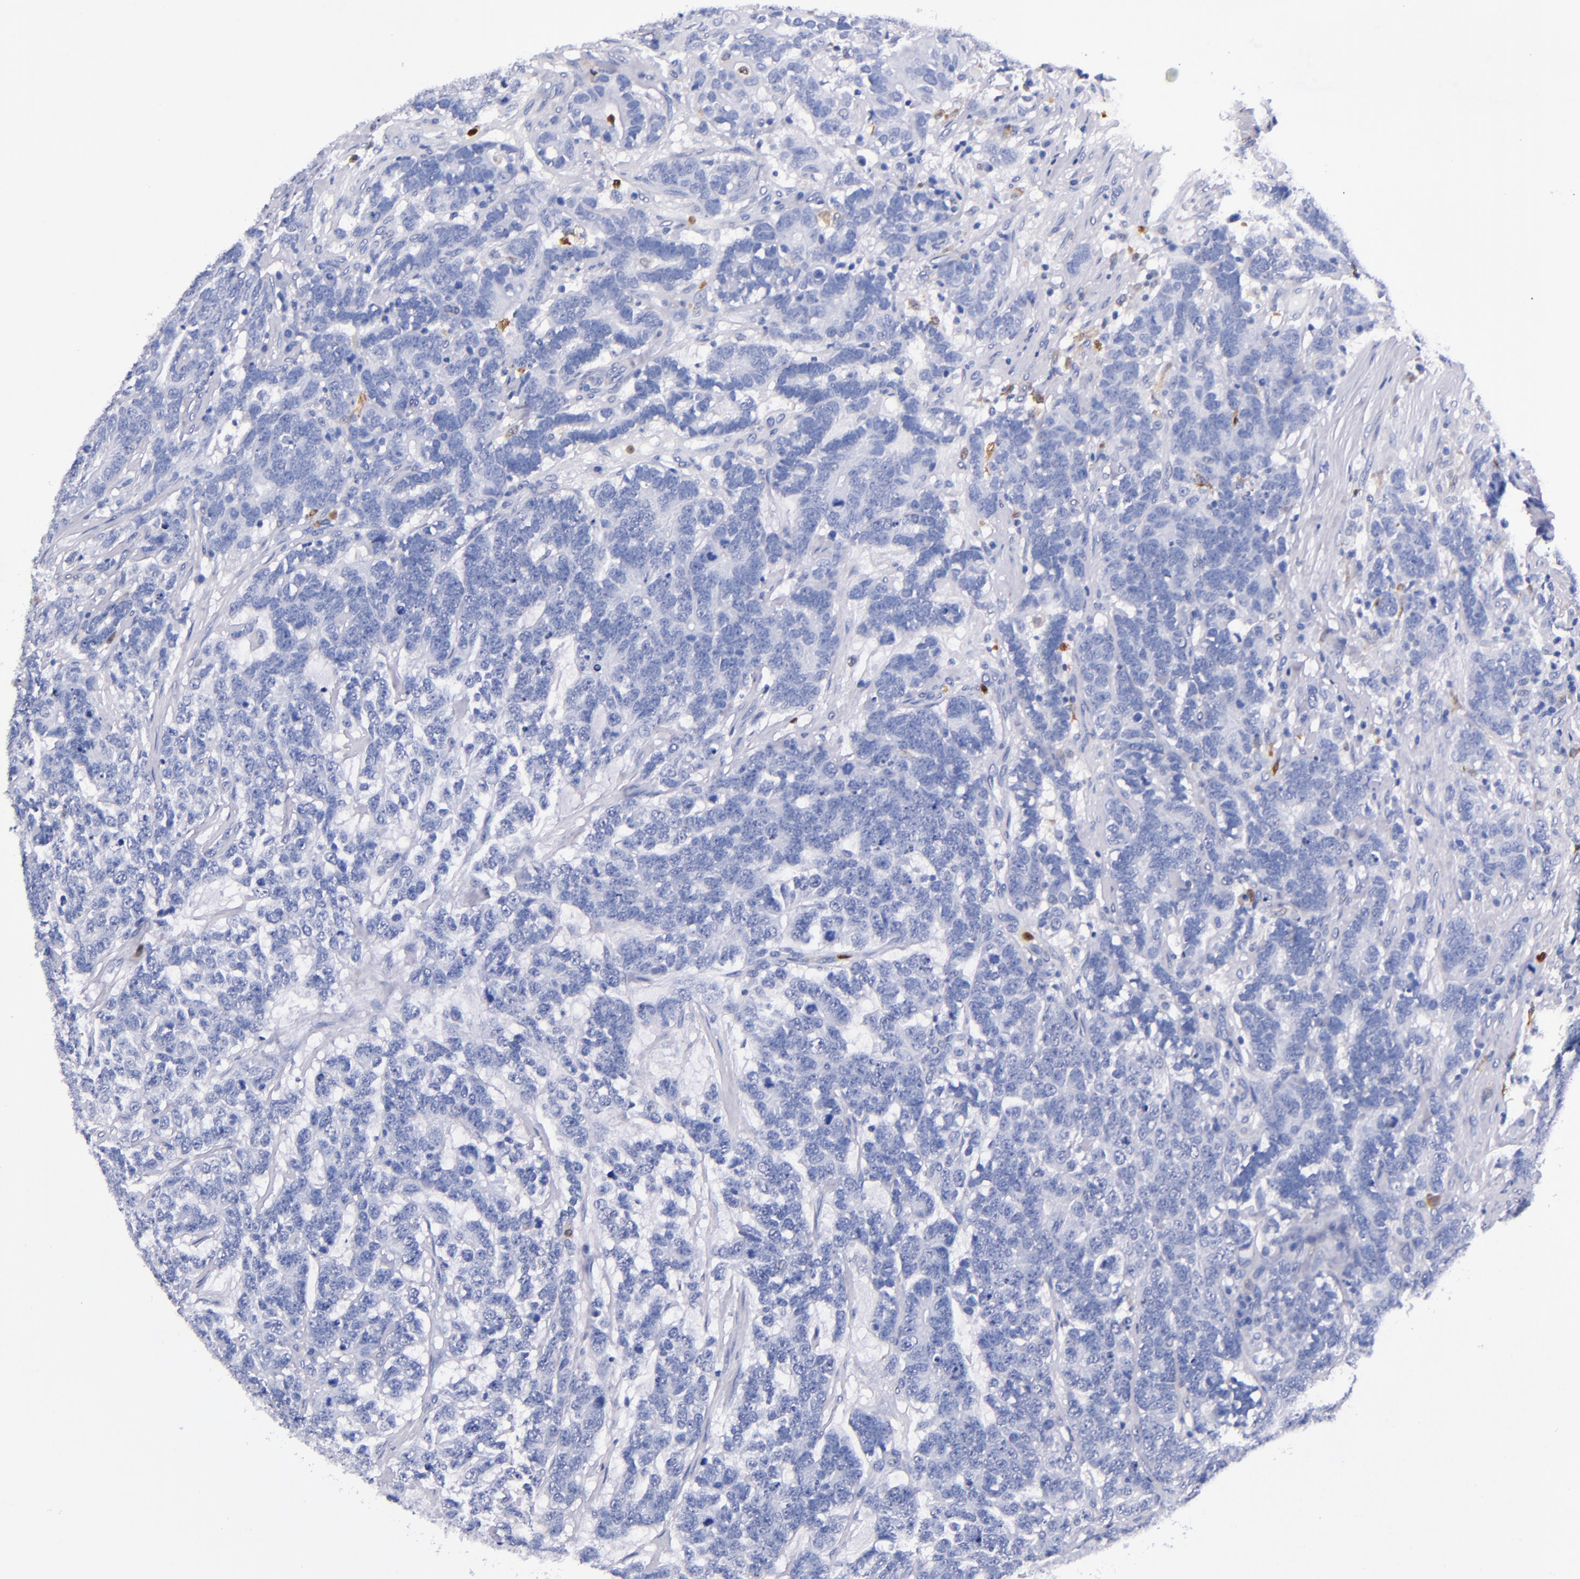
{"staining": {"intensity": "negative", "quantity": "none", "location": "none"}, "tissue": "testis cancer", "cell_type": "Tumor cells", "image_type": "cancer", "snomed": [{"axis": "morphology", "description": "Carcinoma, Embryonal, NOS"}, {"axis": "topography", "description": "Testis"}], "caption": "An IHC photomicrograph of testis embryonal carcinoma is shown. There is no staining in tumor cells of testis embryonal carcinoma.", "gene": "S100A8", "patient": {"sex": "male", "age": 26}}